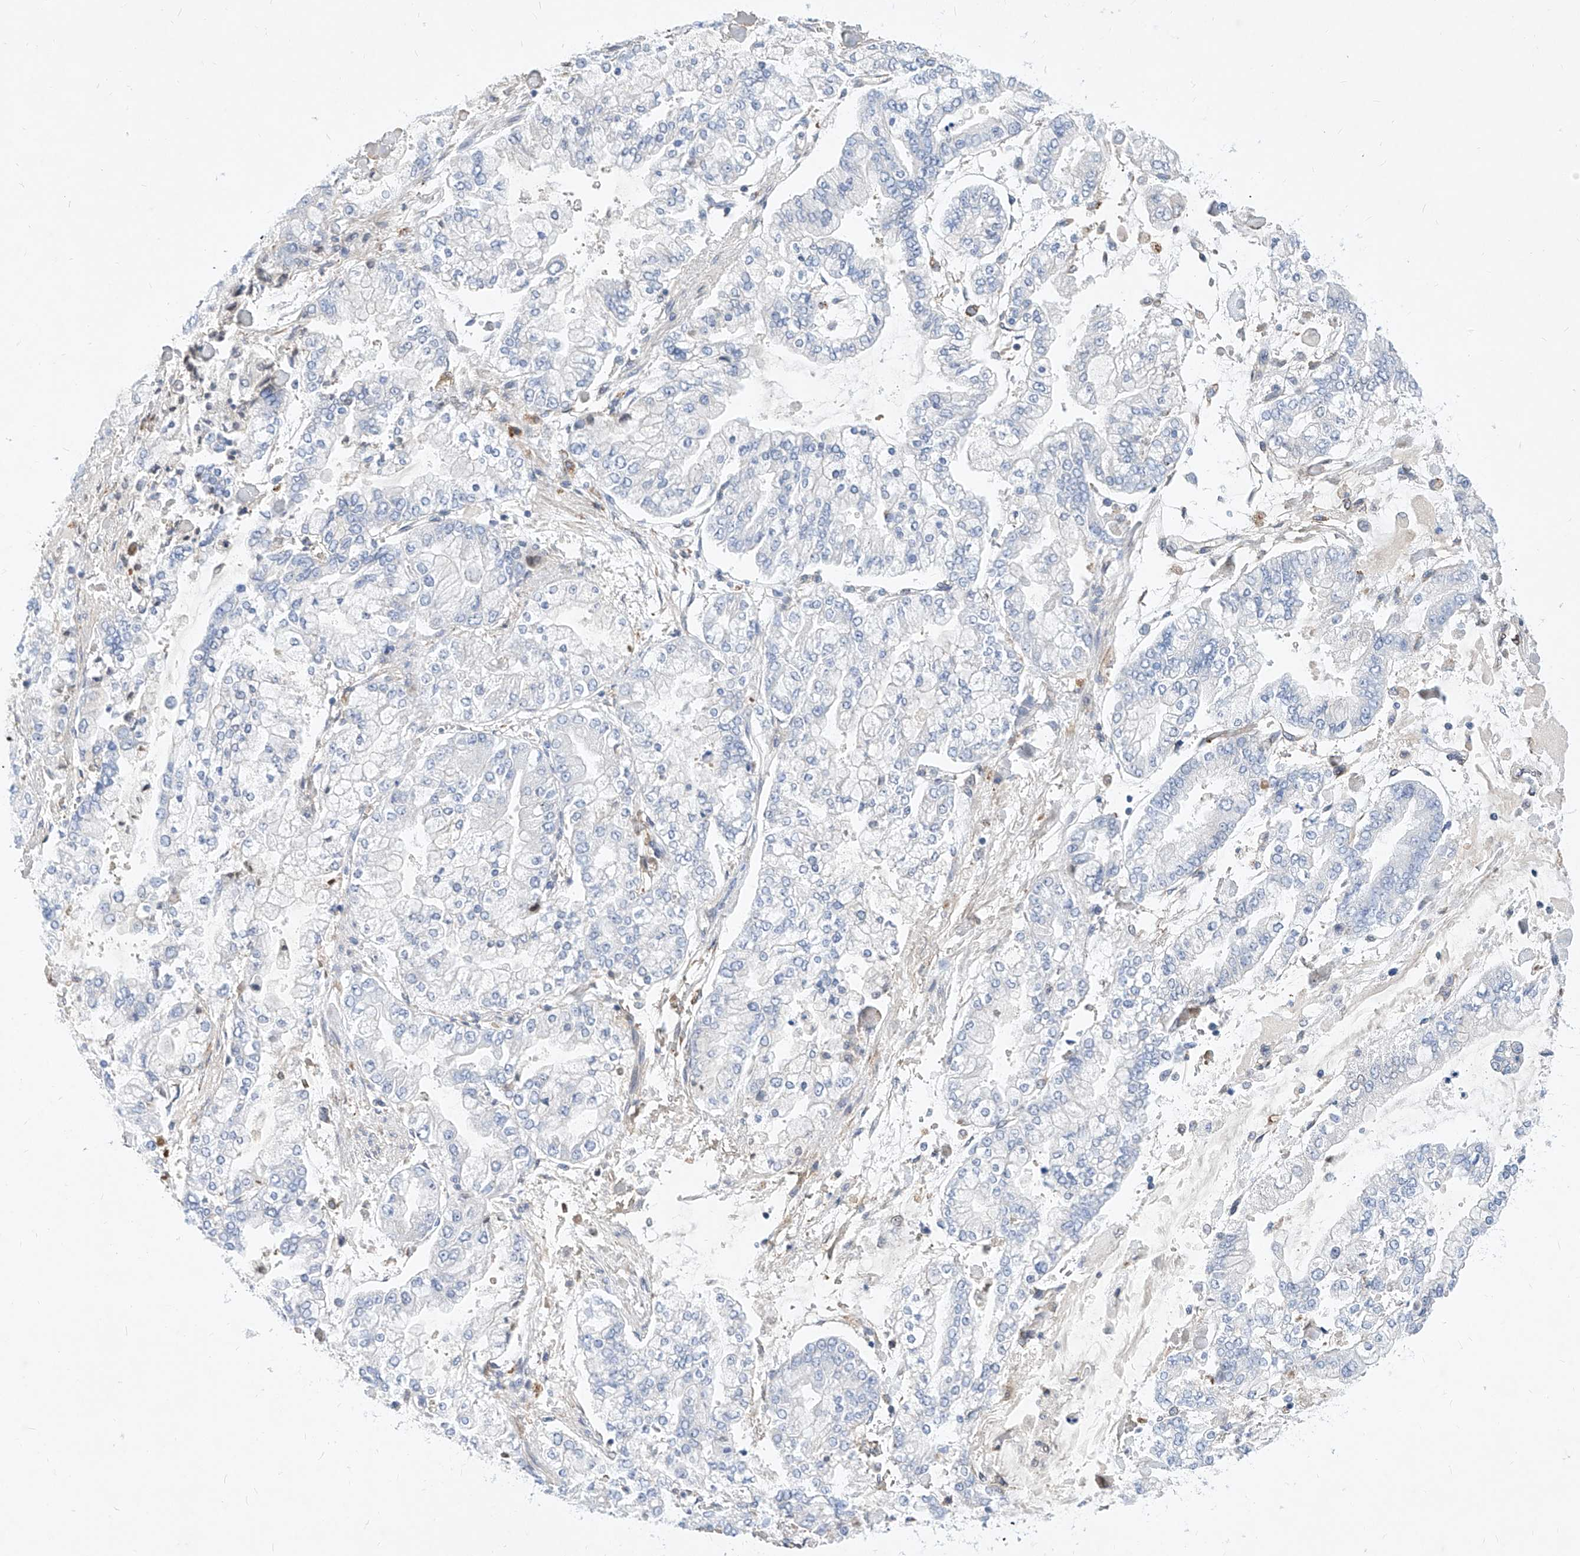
{"staining": {"intensity": "negative", "quantity": "none", "location": "none"}, "tissue": "stomach cancer", "cell_type": "Tumor cells", "image_type": "cancer", "snomed": [{"axis": "morphology", "description": "Normal tissue, NOS"}, {"axis": "morphology", "description": "Adenocarcinoma, NOS"}, {"axis": "topography", "description": "Stomach, upper"}, {"axis": "topography", "description": "Stomach"}], "caption": "Immunohistochemical staining of human adenocarcinoma (stomach) displays no significant staining in tumor cells.", "gene": "MX2", "patient": {"sex": "male", "age": 76}}